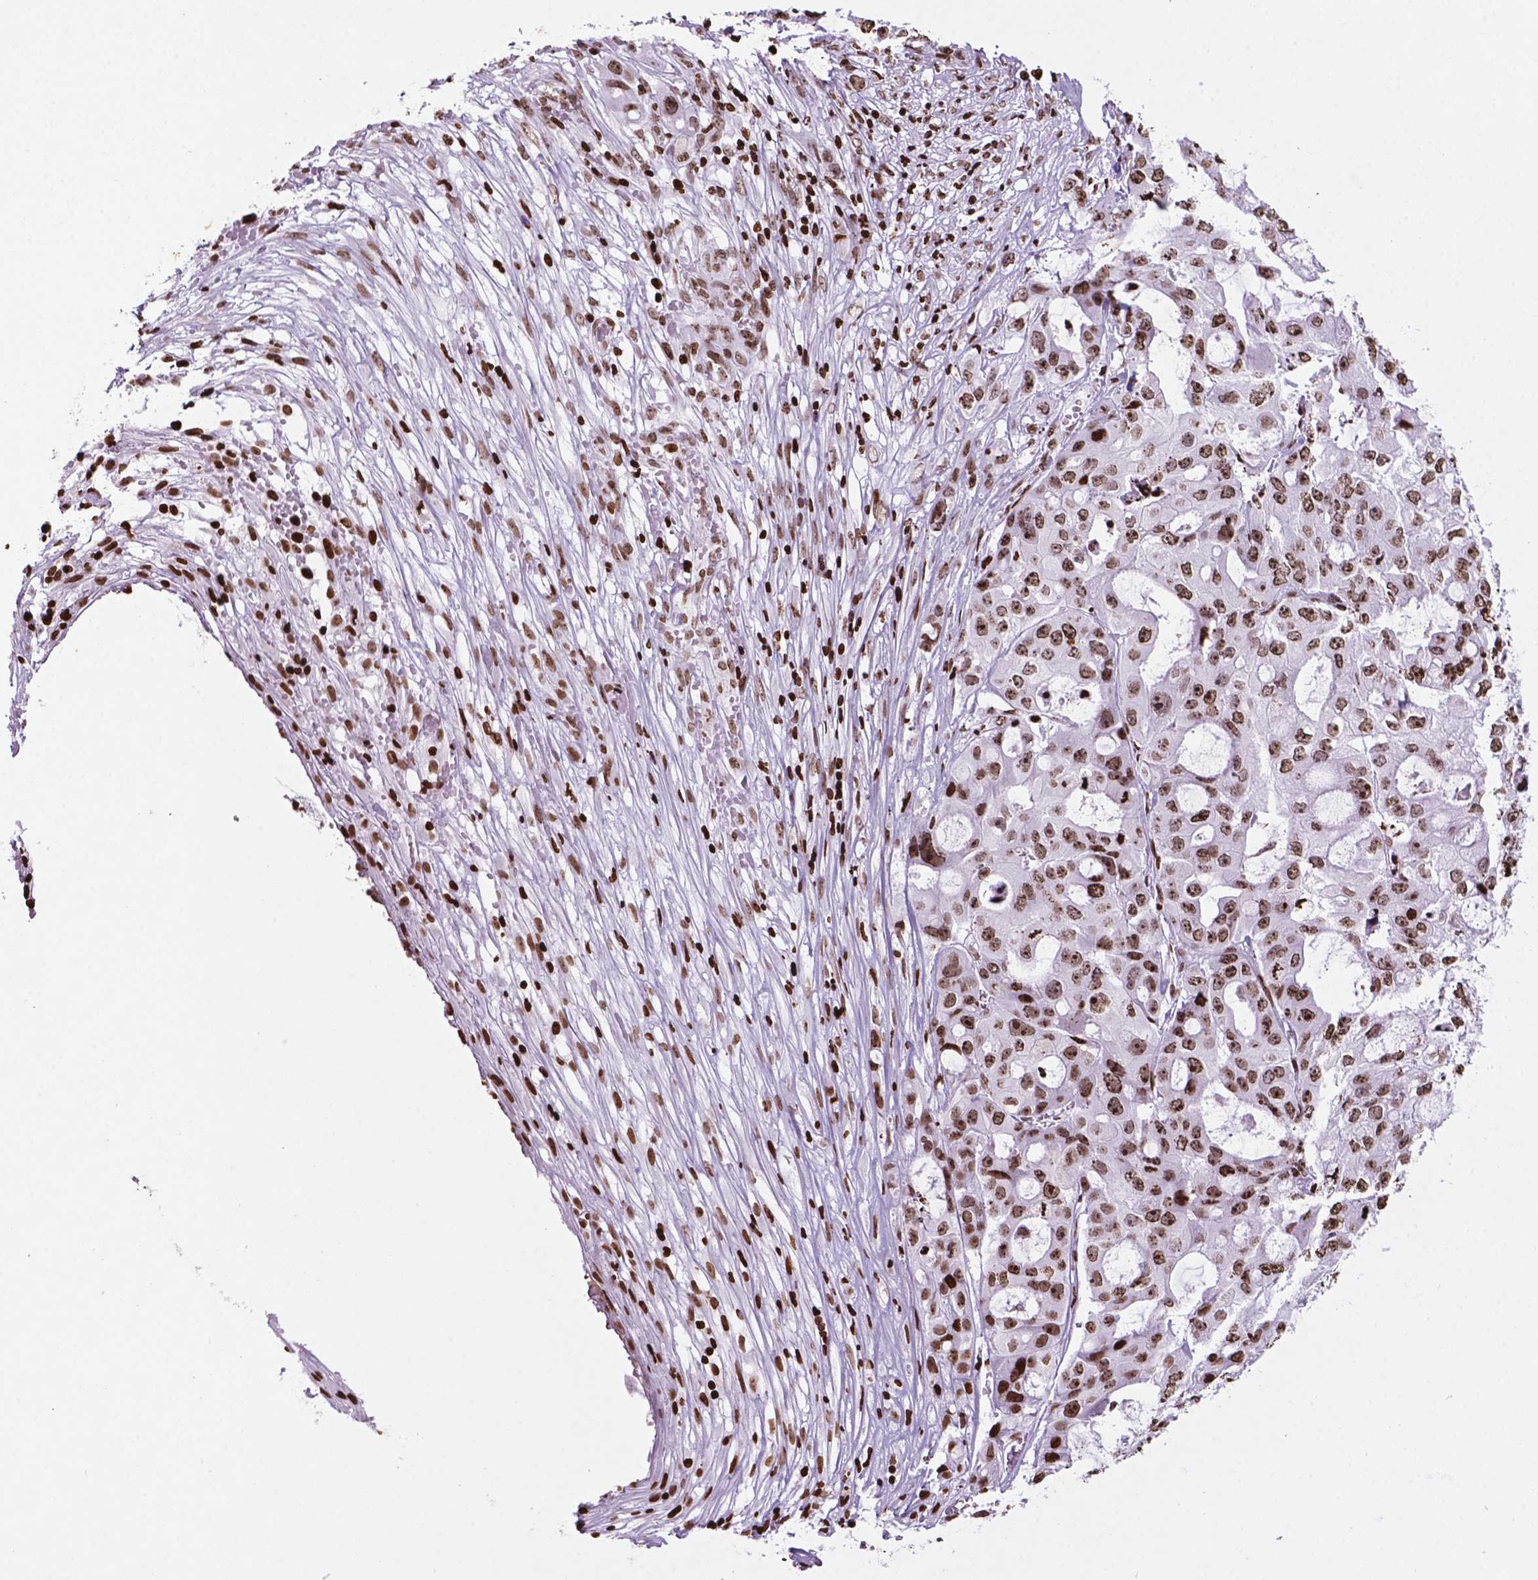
{"staining": {"intensity": "moderate", "quantity": ">75%", "location": "nuclear"}, "tissue": "ovarian cancer", "cell_type": "Tumor cells", "image_type": "cancer", "snomed": [{"axis": "morphology", "description": "Cystadenocarcinoma, serous, NOS"}, {"axis": "topography", "description": "Ovary"}], "caption": "A photomicrograph of human ovarian cancer stained for a protein exhibits moderate nuclear brown staining in tumor cells.", "gene": "TMEM250", "patient": {"sex": "female", "age": 56}}